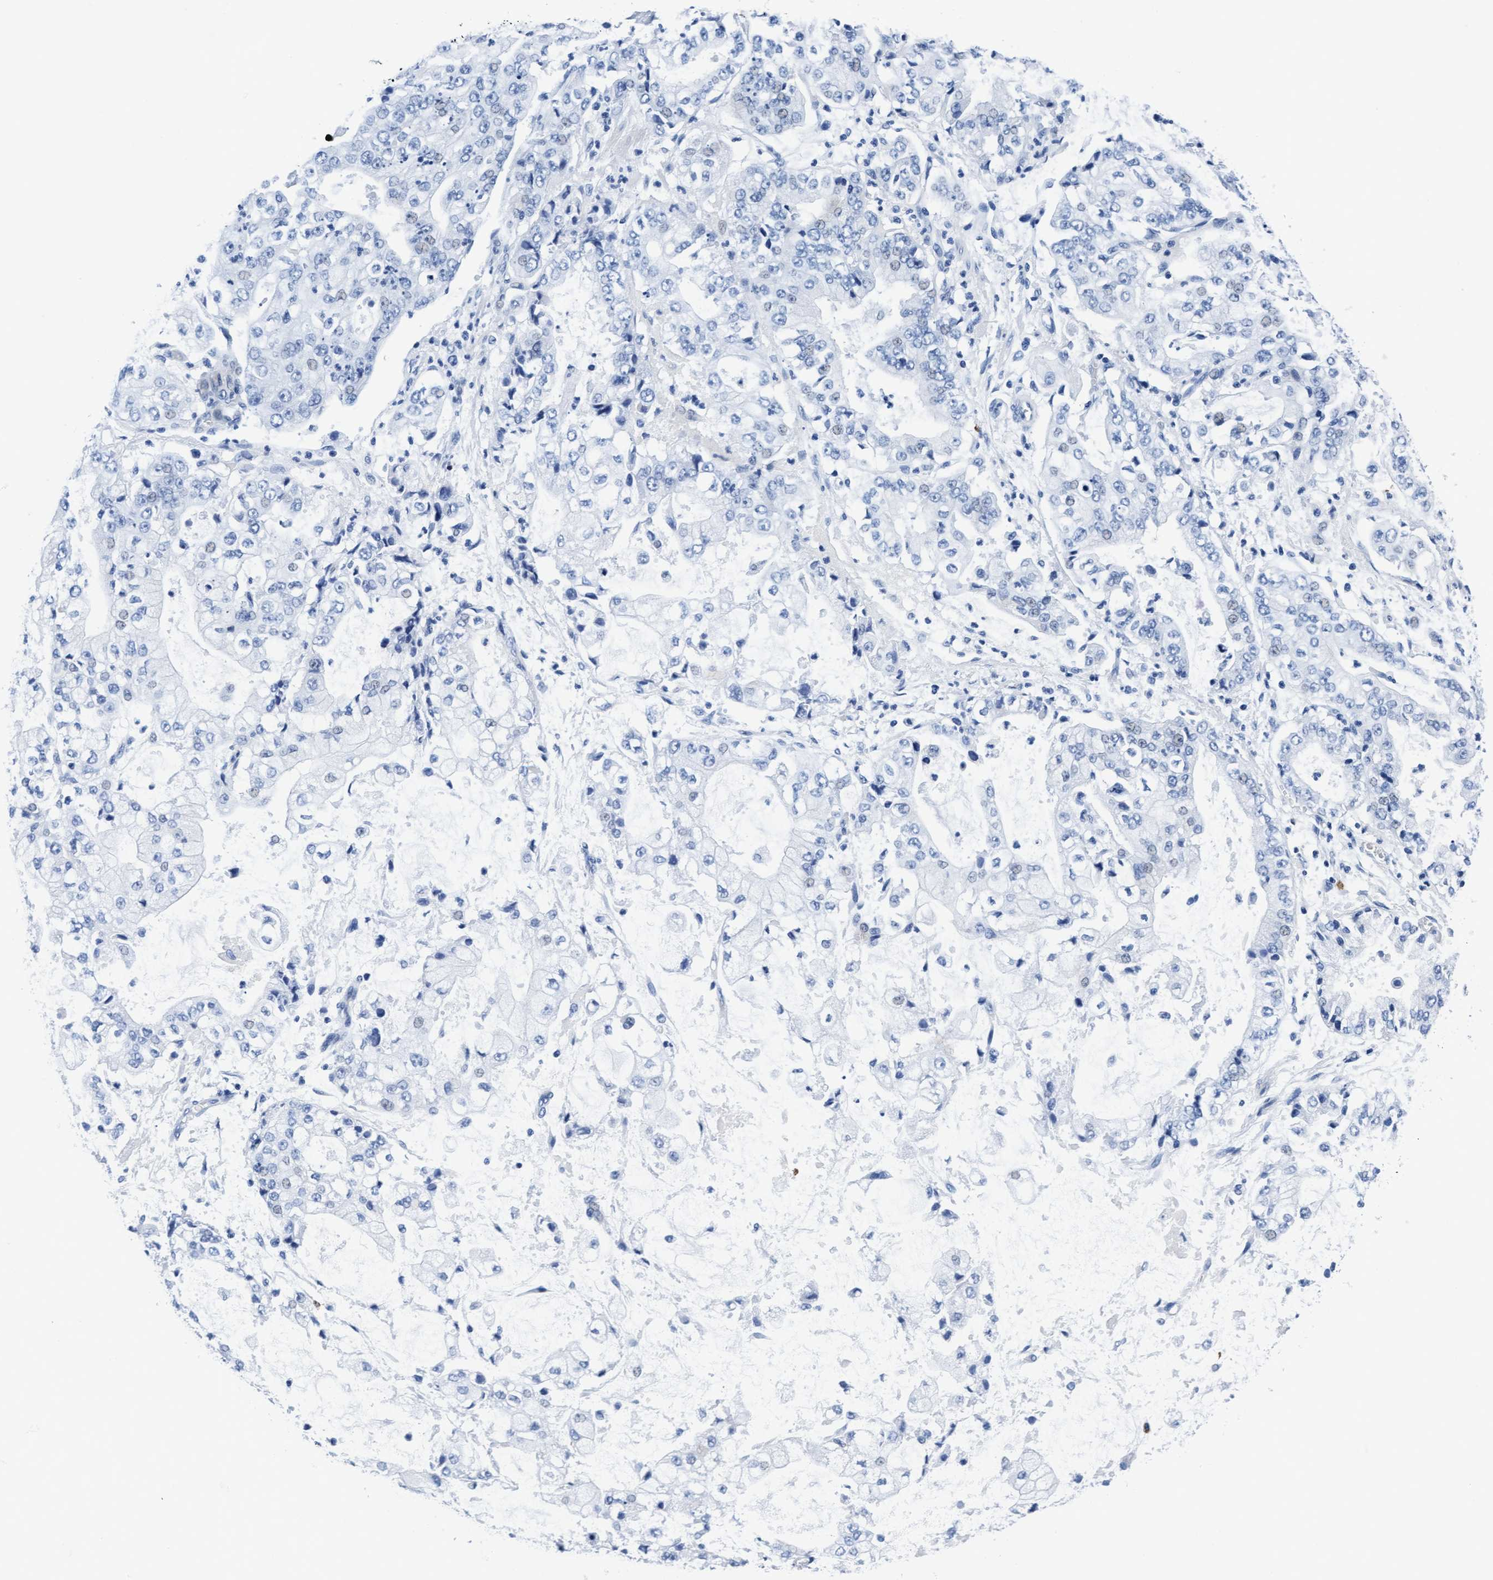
{"staining": {"intensity": "negative", "quantity": "none", "location": "none"}, "tissue": "stomach cancer", "cell_type": "Tumor cells", "image_type": "cancer", "snomed": [{"axis": "morphology", "description": "Adenocarcinoma, NOS"}, {"axis": "topography", "description": "Stomach"}], "caption": "Stomach cancer was stained to show a protein in brown. There is no significant staining in tumor cells.", "gene": "ARSG", "patient": {"sex": "male", "age": 76}}